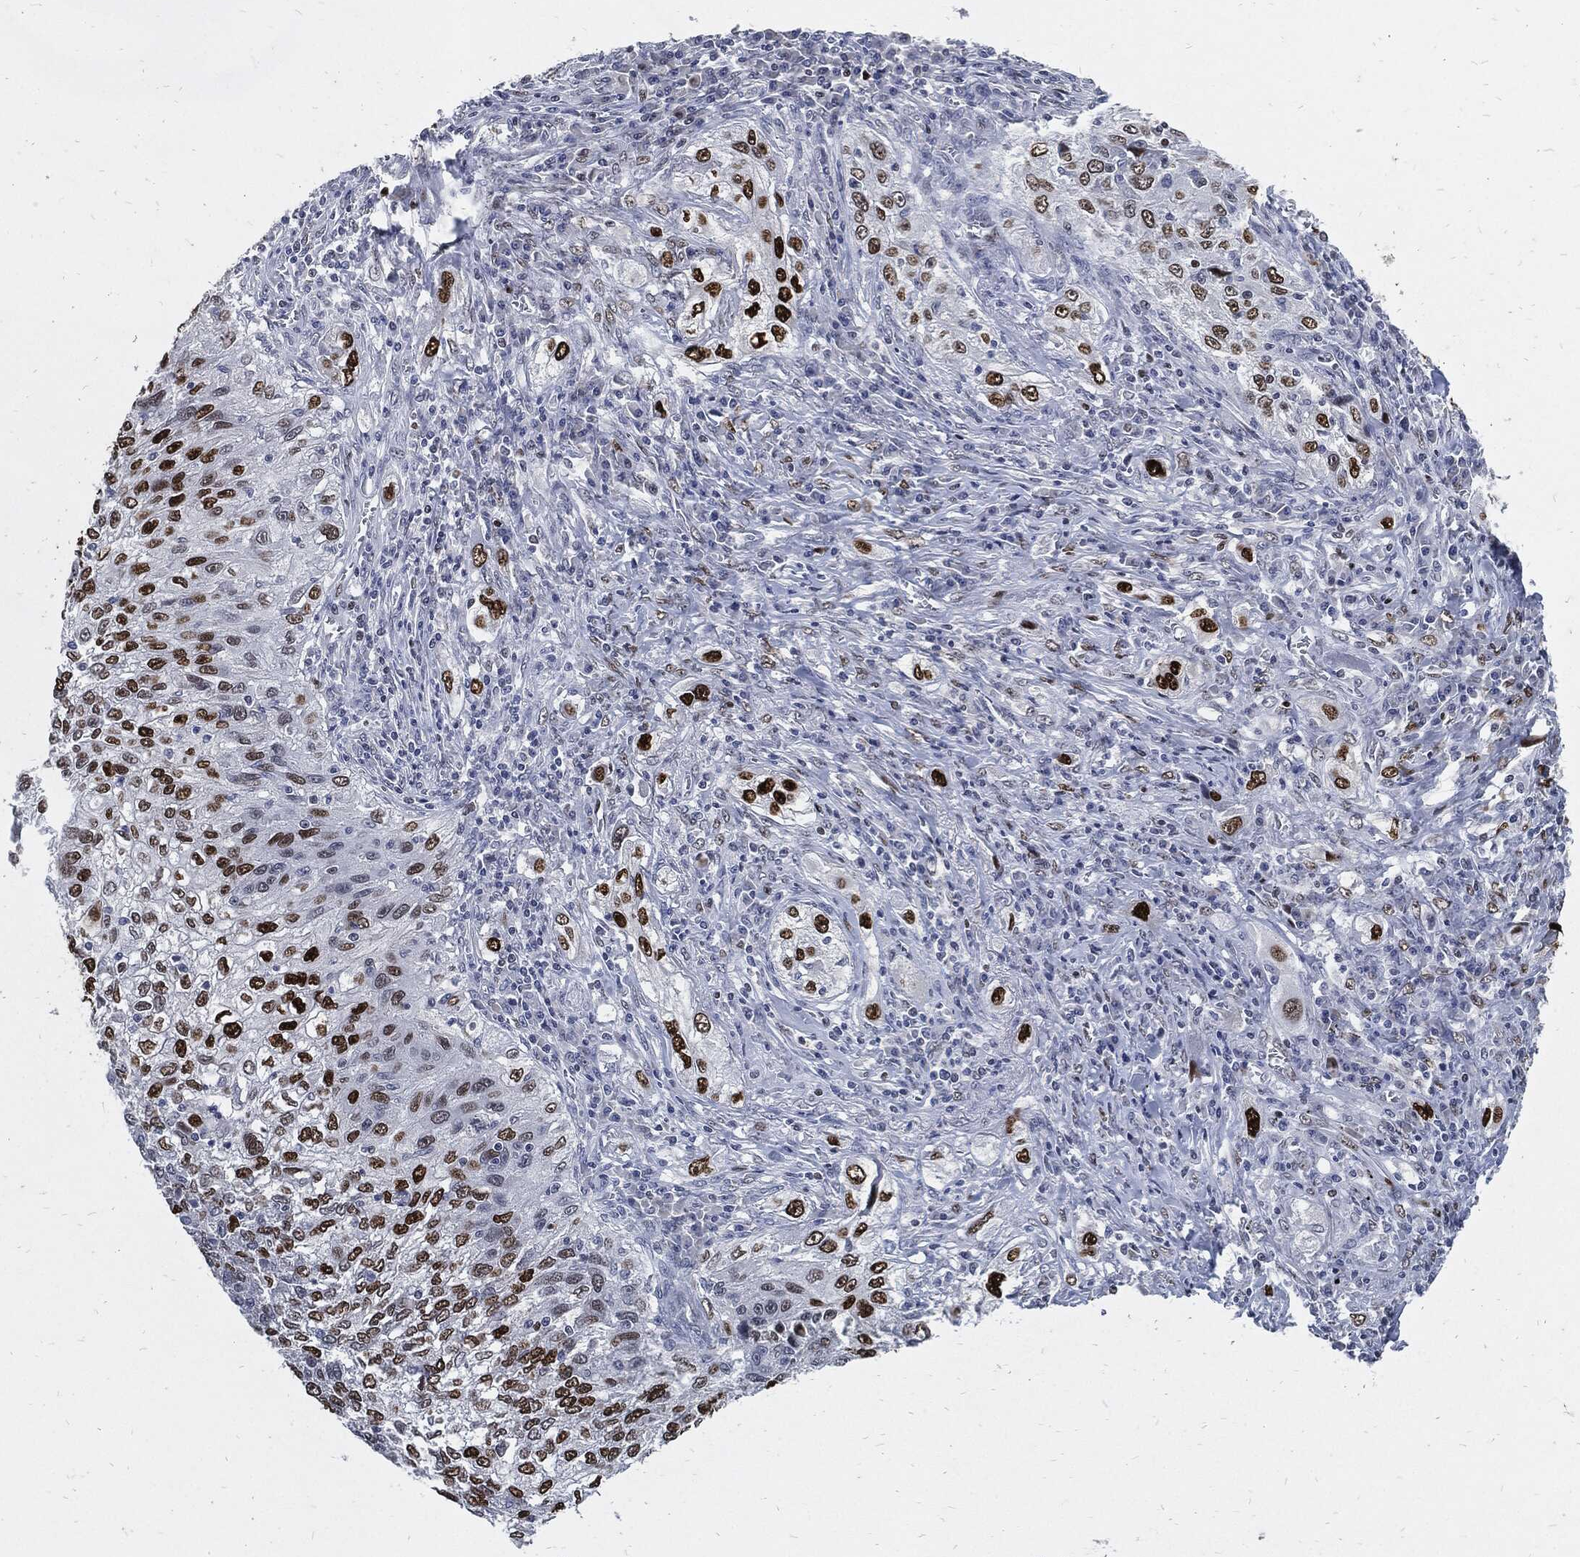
{"staining": {"intensity": "strong", "quantity": "25%-75%", "location": "nuclear"}, "tissue": "lung cancer", "cell_type": "Tumor cells", "image_type": "cancer", "snomed": [{"axis": "morphology", "description": "Squamous cell carcinoma, NOS"}, {"axis": "topography", "description": "Lung"}], "caption": "IHC micrograph of neoplastic tissue: human lung cancer (squamous cell carcinoma) stained using immunohistochemistry displays high levels of strong protein expression localized specifically in the nuclear of tumor cells, appearing as a nuclear brown color.", "gene": "JUN", "patient": {"sex": "female", "age": 69}}